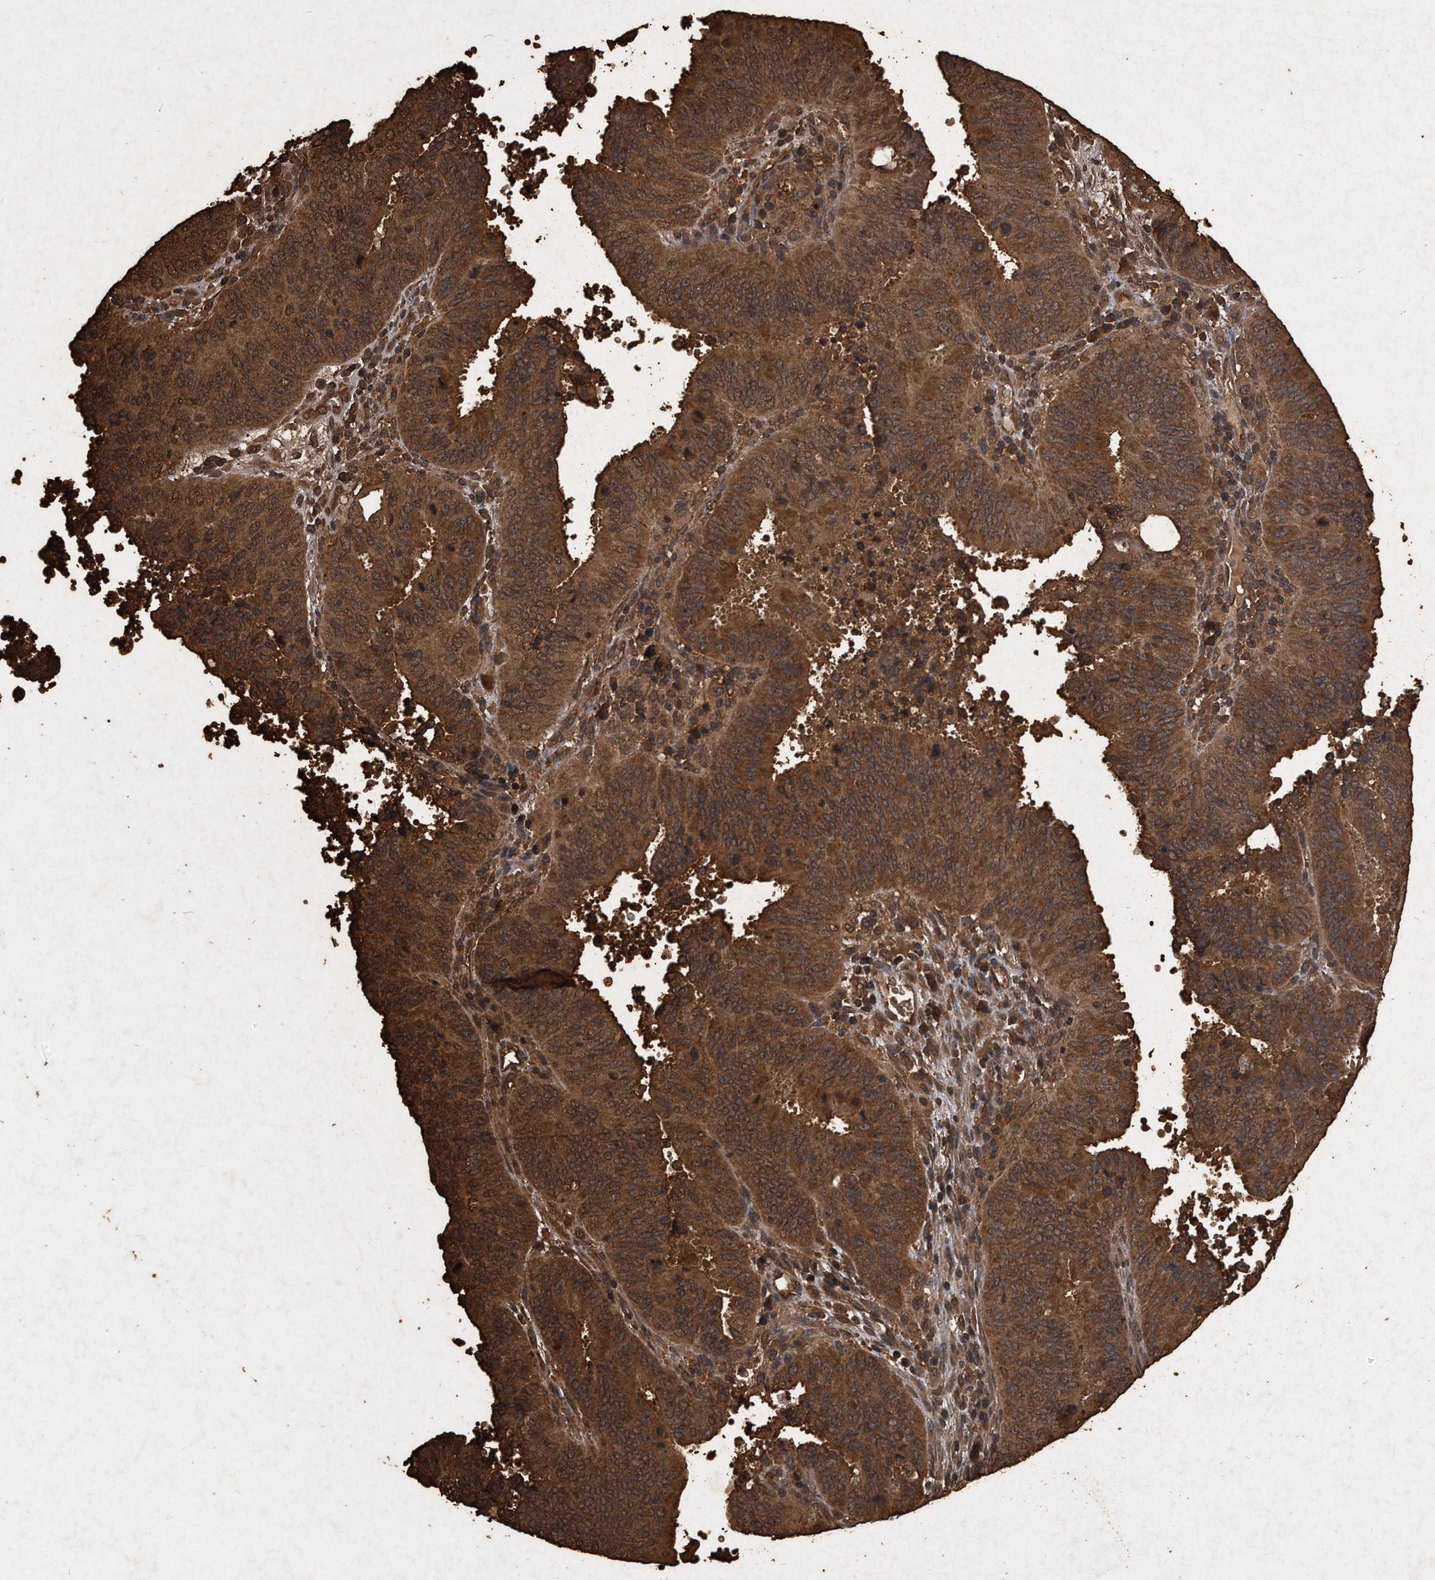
{"staining": {"intensity": "strong", "quantity": ">75%", "location": "cytoplasmic/membranous,nuclear"}, "tissue": "cervical cancer", "cell_type": "Tumor cells", "image_type": "cancer", "snomed": [{"axis": "morphology", "description": "Adenocarcinoma, NOS"}, {"axis": "topography", "description": "Cervix"}], "caption": "Protein staining shows strong cytoplasmic/membranous and nuclear expression in about >75% of tumor cells in adenocarcinoma (cervical). (brown staining indicates protein expression, while blue staining denotes nuclei).", "gene": "CFLAR", "patient": {"sex": "female", "age": 44}}